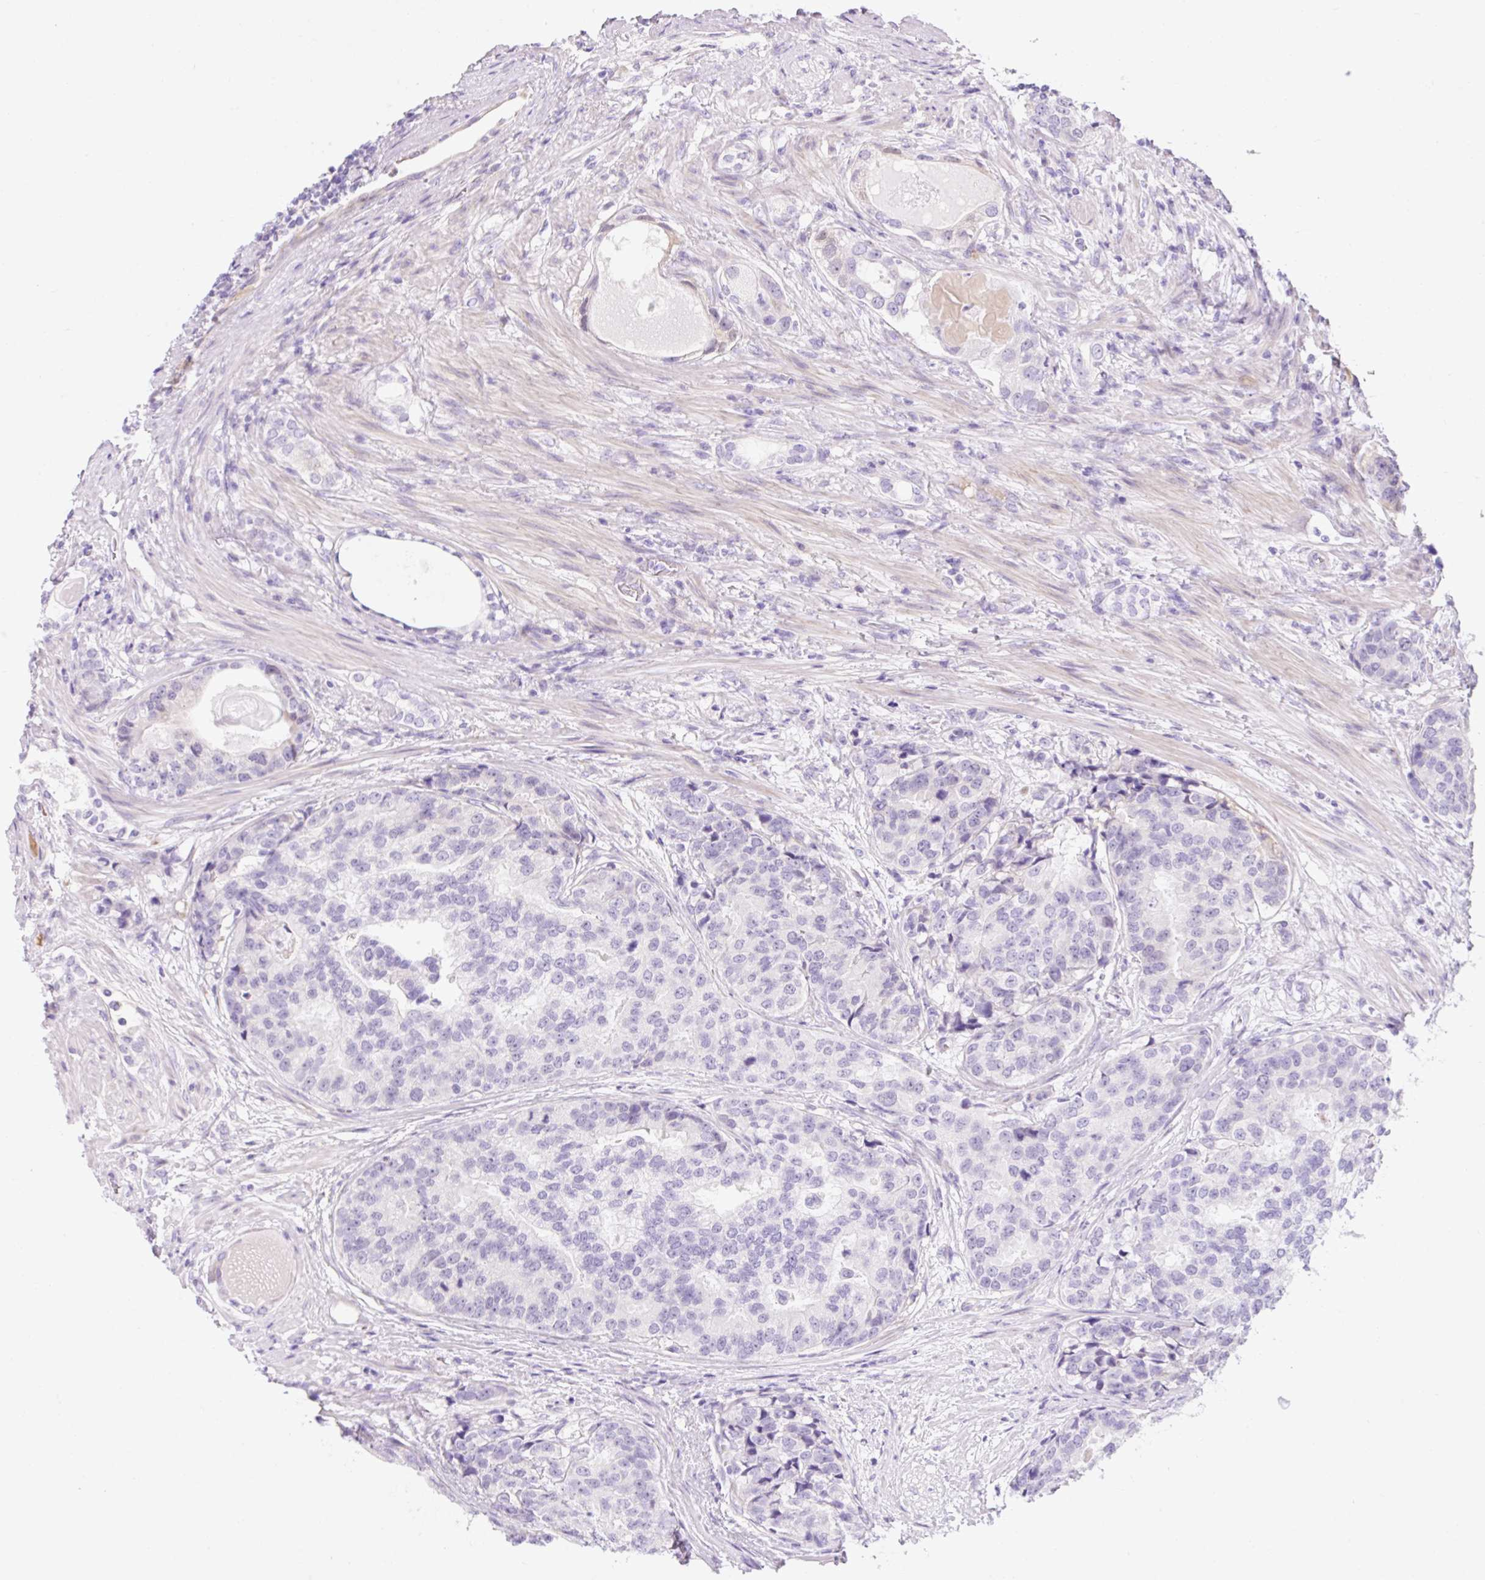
{"staining": {"intensity": "negative", "quantity": "none", "location": "none"}, "tissue": "prostate cancer", "cell_type": "Tumor cells", "image_type": "cancer", "snomed": [{"axis": "morphology", "description": "Adenocarcinoma, High grade"}, {"axis": "topography", "description": "Prostate"}], "caption": "Tumor cells are negative for protein expression in human prostate high-grade adenocarcinoma.", "gene": "ZNF121", "patient": {"sex": "male", "age": 68}}